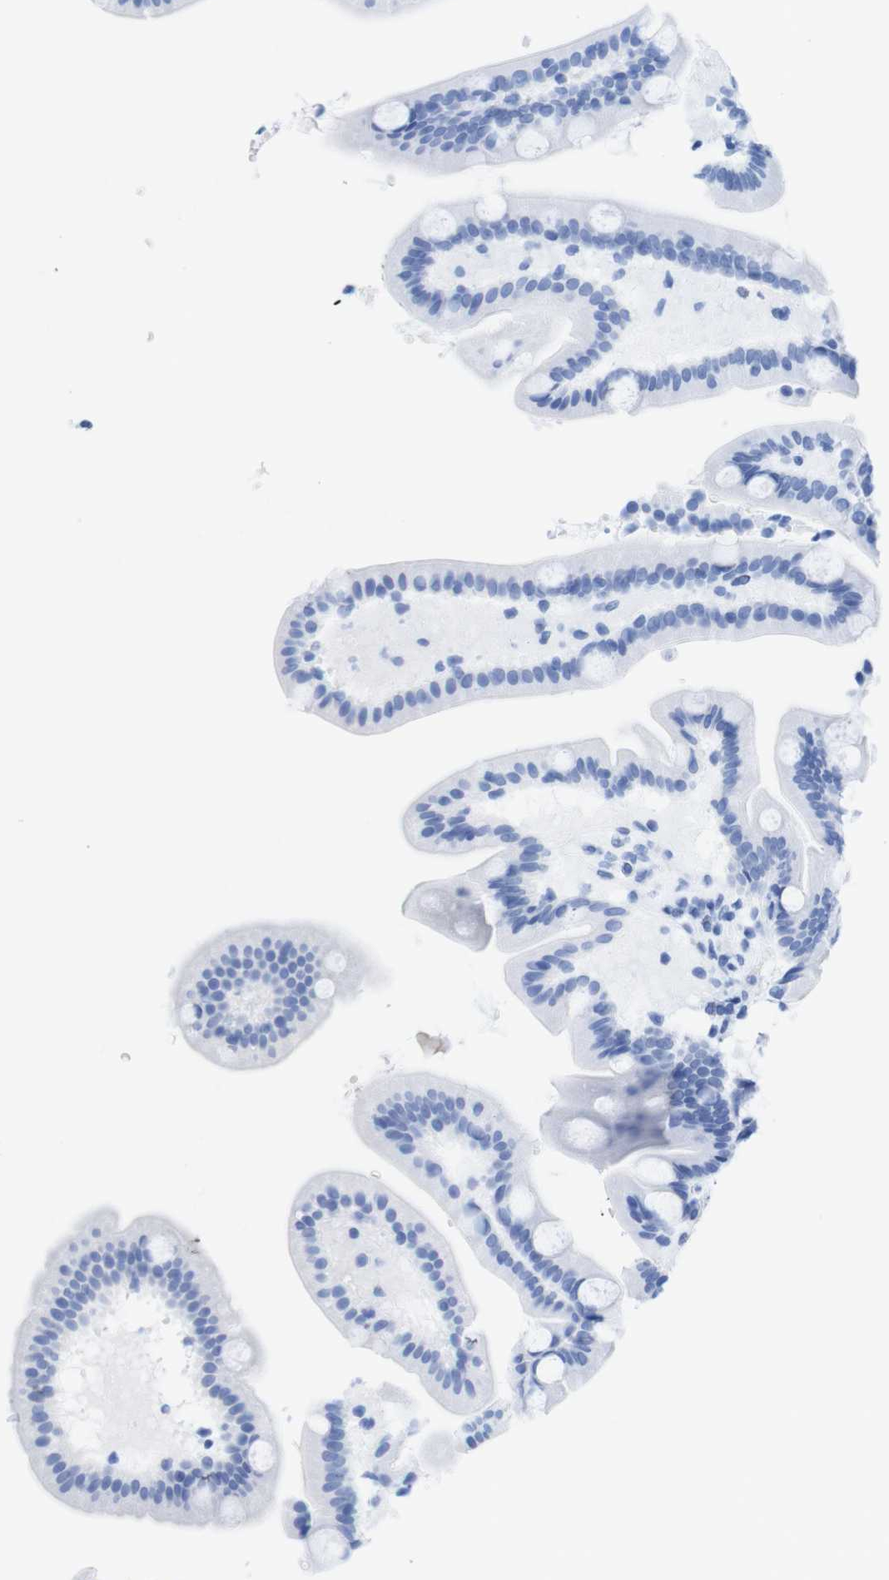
{"staining": {"intensity": "moderate", "quantity": "<25%", "location": "cytoplasmic/membranous"}, "tissue": "duodenum", "cell_type": "Glandular cells", "image_type": "normal", "snomed": [{"axis": "morphology", "description": "Normal tissue, NOS"}, {"axis": "topography", "description": "Duodenum"}], "caption": "An image of human duodenum stained for a protein shows moderate cytoplasmic/membranous brown staining in glandular cells. Immunohistochemistry (ihc) stains the protein in brown and the nuclei are stained blue.", "gene": "KCNS3", "patient": {"sex": "male", "age": 54}}